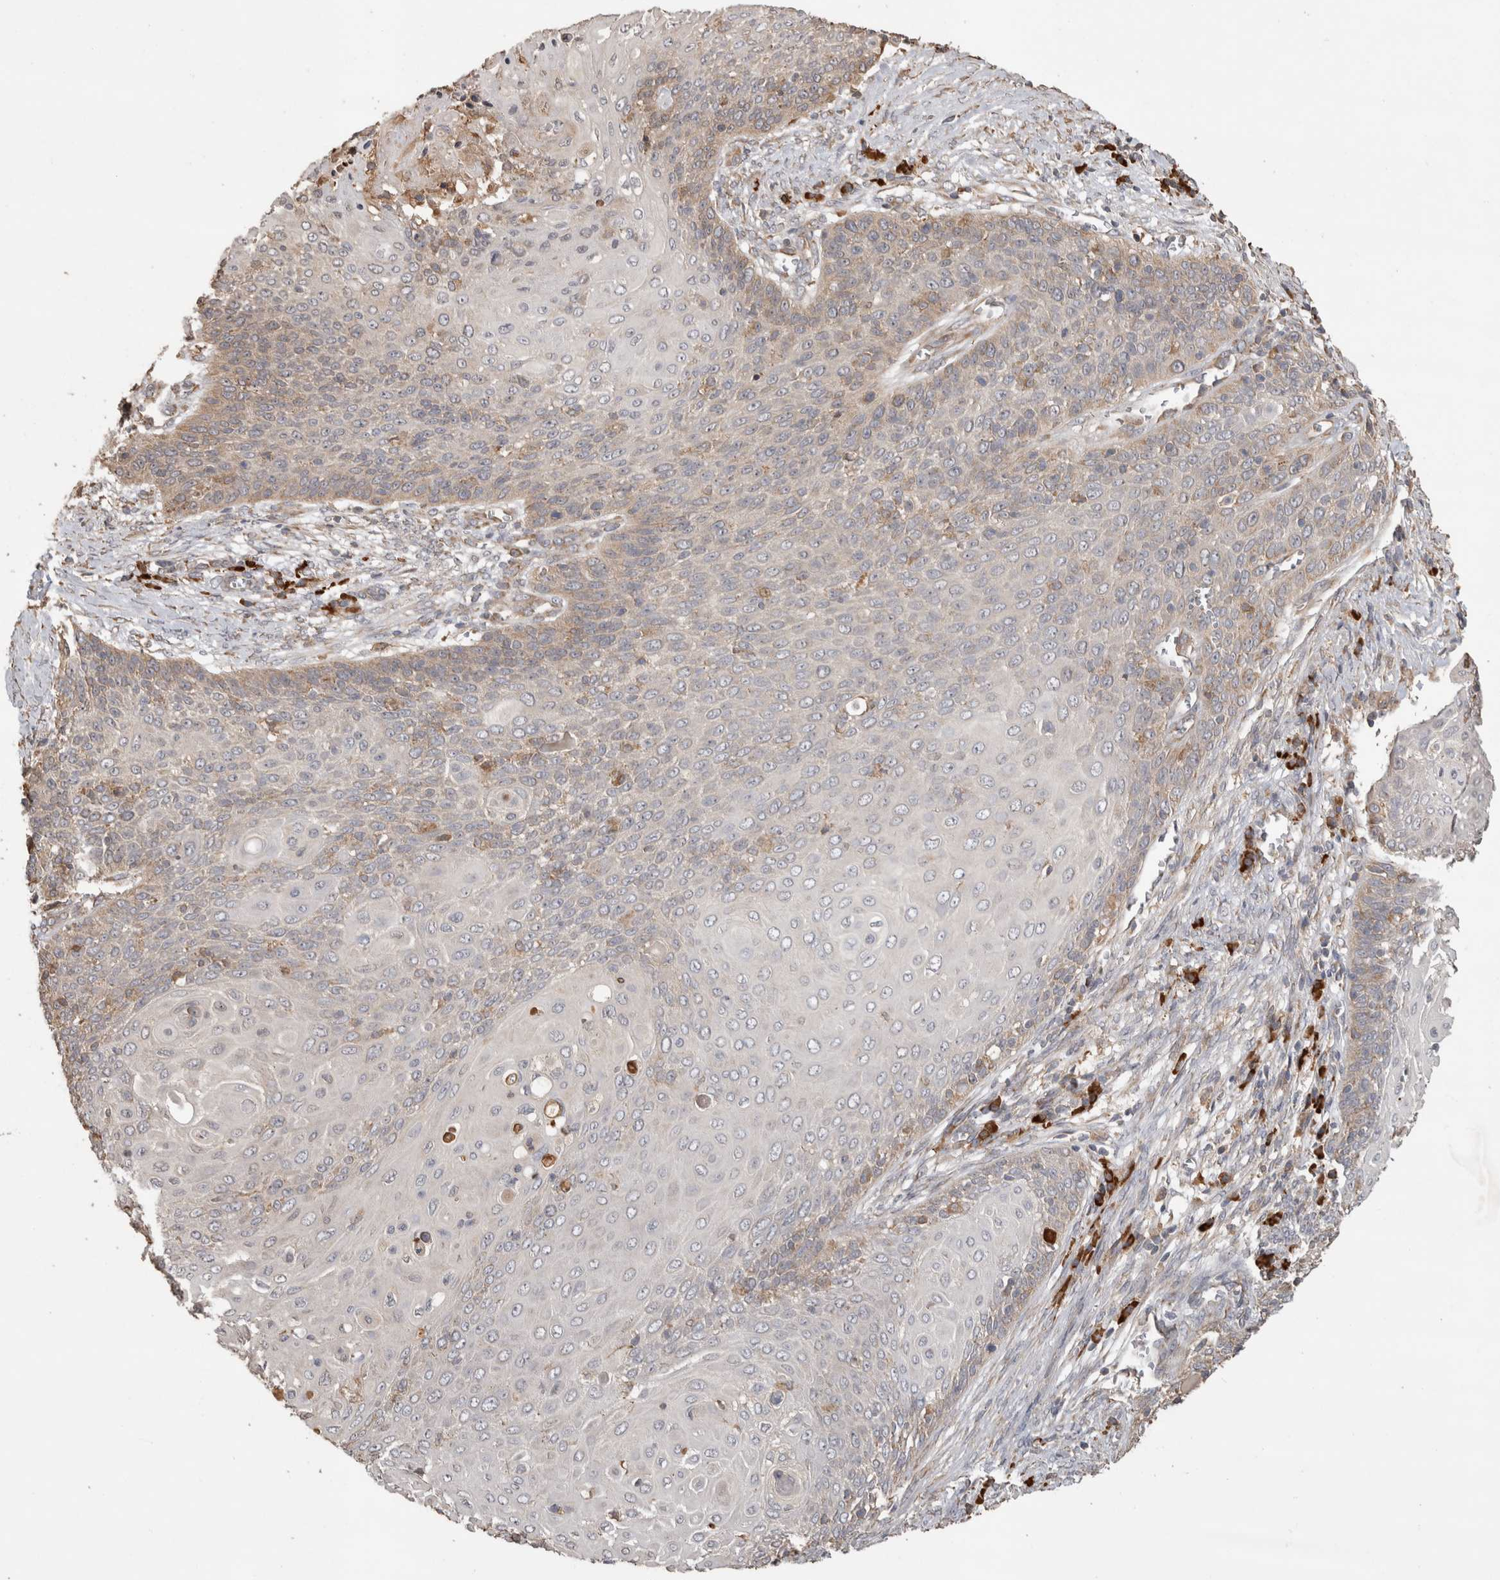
{"staining": {"intensity": "negative", "quantity": "none", "location": "none"}, "tissue": "cervical cancer", "cell_type": "Tumor cells", "image_type": "cancer", "snomed": [{"axis": "morphology", "description": "Squamous cell carcinoma, NOS"}, {"axis": "topography", "description": "Cervix"}], "caption": "This photomicrograph is of cervical squamous cell carcinoma stained with IHC to label a protein in brown with the nuclei are counter-stained blue. There is no staining in tumor cells.", "gene": "TBCE", "patient": {"sex": "female", "age": 39}}